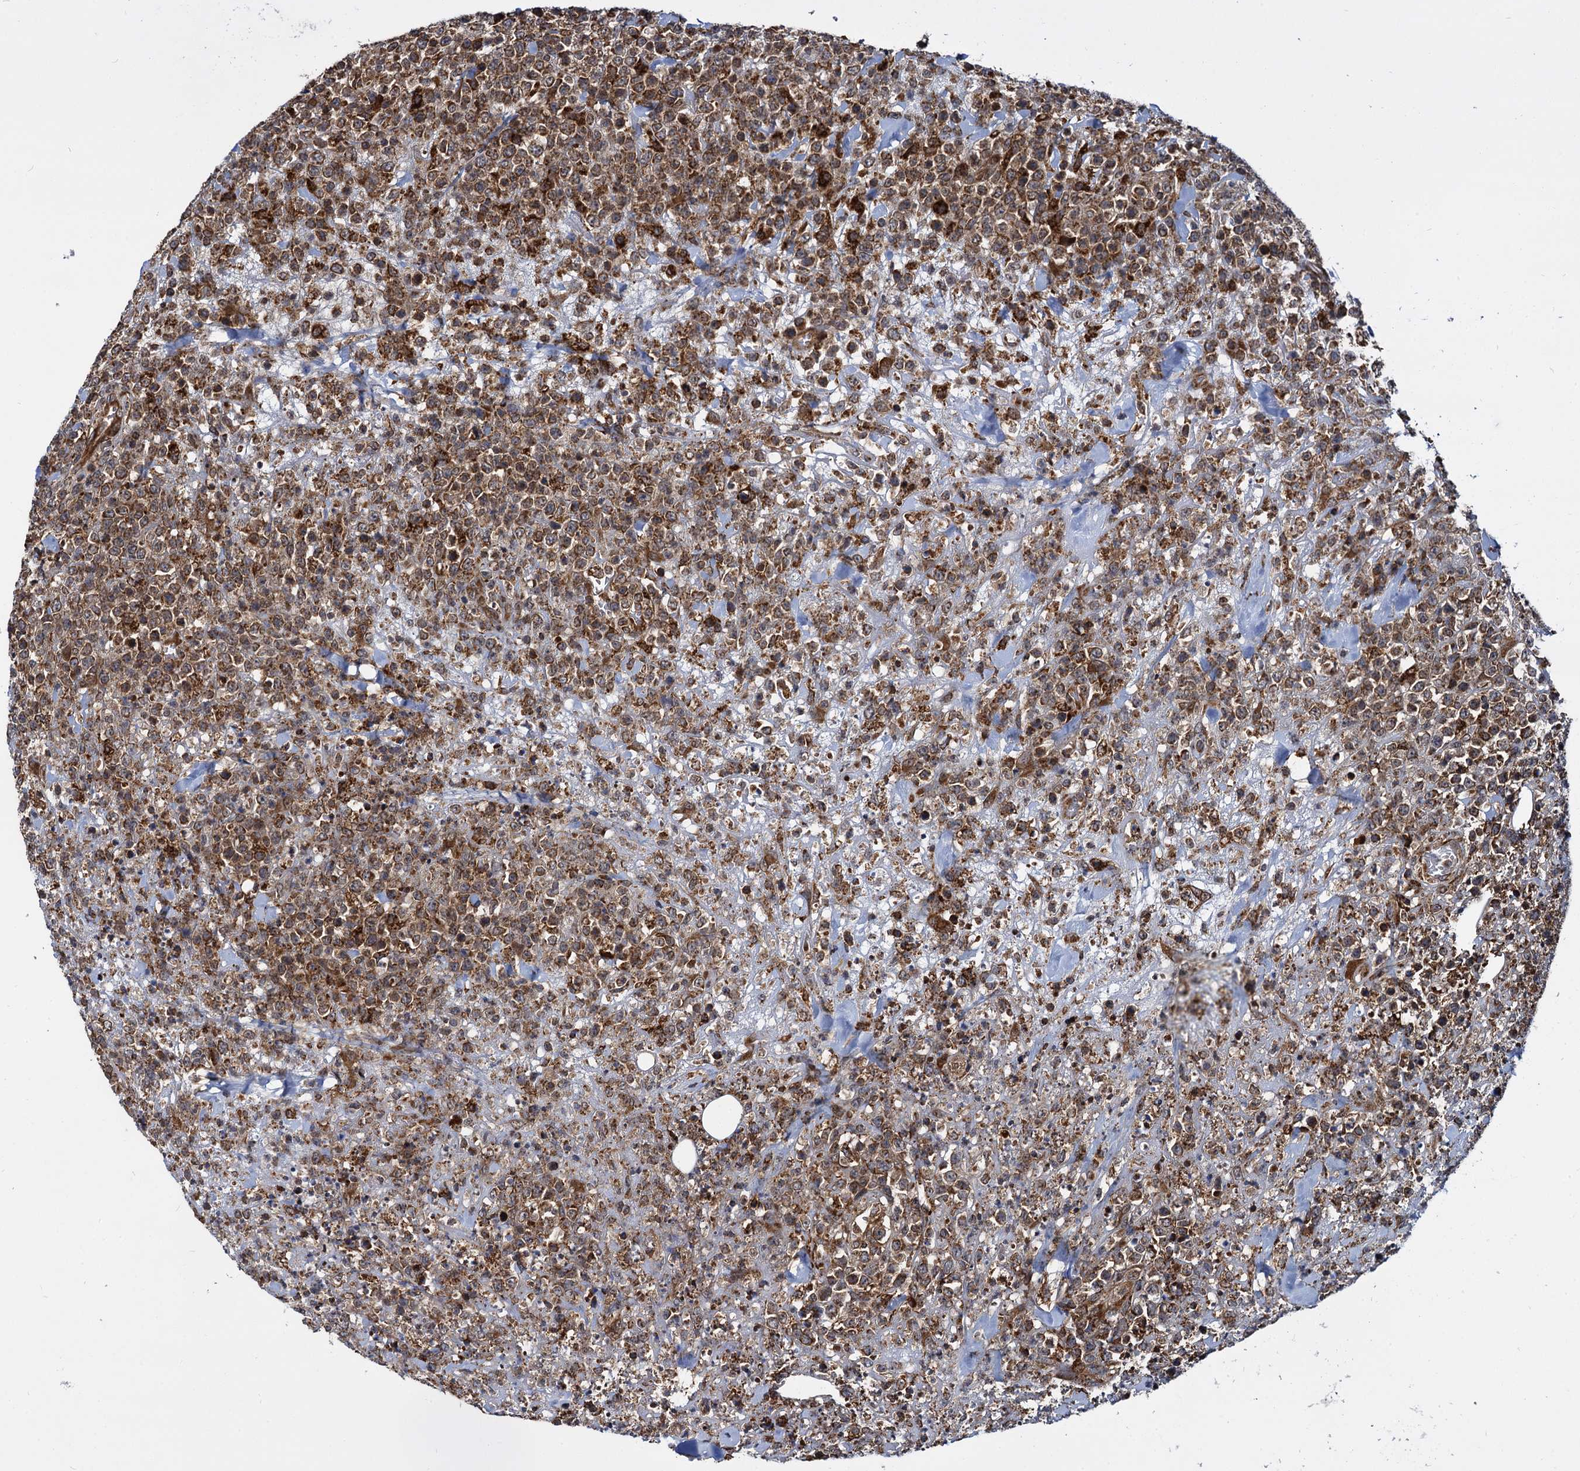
{"staining": {"intensity": "moderate", "quantity": ">75%", "location": "cytoplasmic/membranous"}, "tissue": "lymphoma", "cell_type": "Tumor cells", "image_type": "cancer", "snomed": [{"axis": "morphology", "description": "Malignant lymphoma, non-Hodgkin's type, High grade"}, {"axis": "topography", "description": "Colon"}], "caption": "Immunohistochemistry (IHC) (DAB) staining of human lymphoma displays moderate cytoplasmic/membranous protein positivity in about >75% of tumor cells. (DAB (3,3'-diaminobenzidine) = brown stain, brightfield microscopy at high magnification).", "gene": "UFM1", "patient": {"sex": "female", "age": 53}}